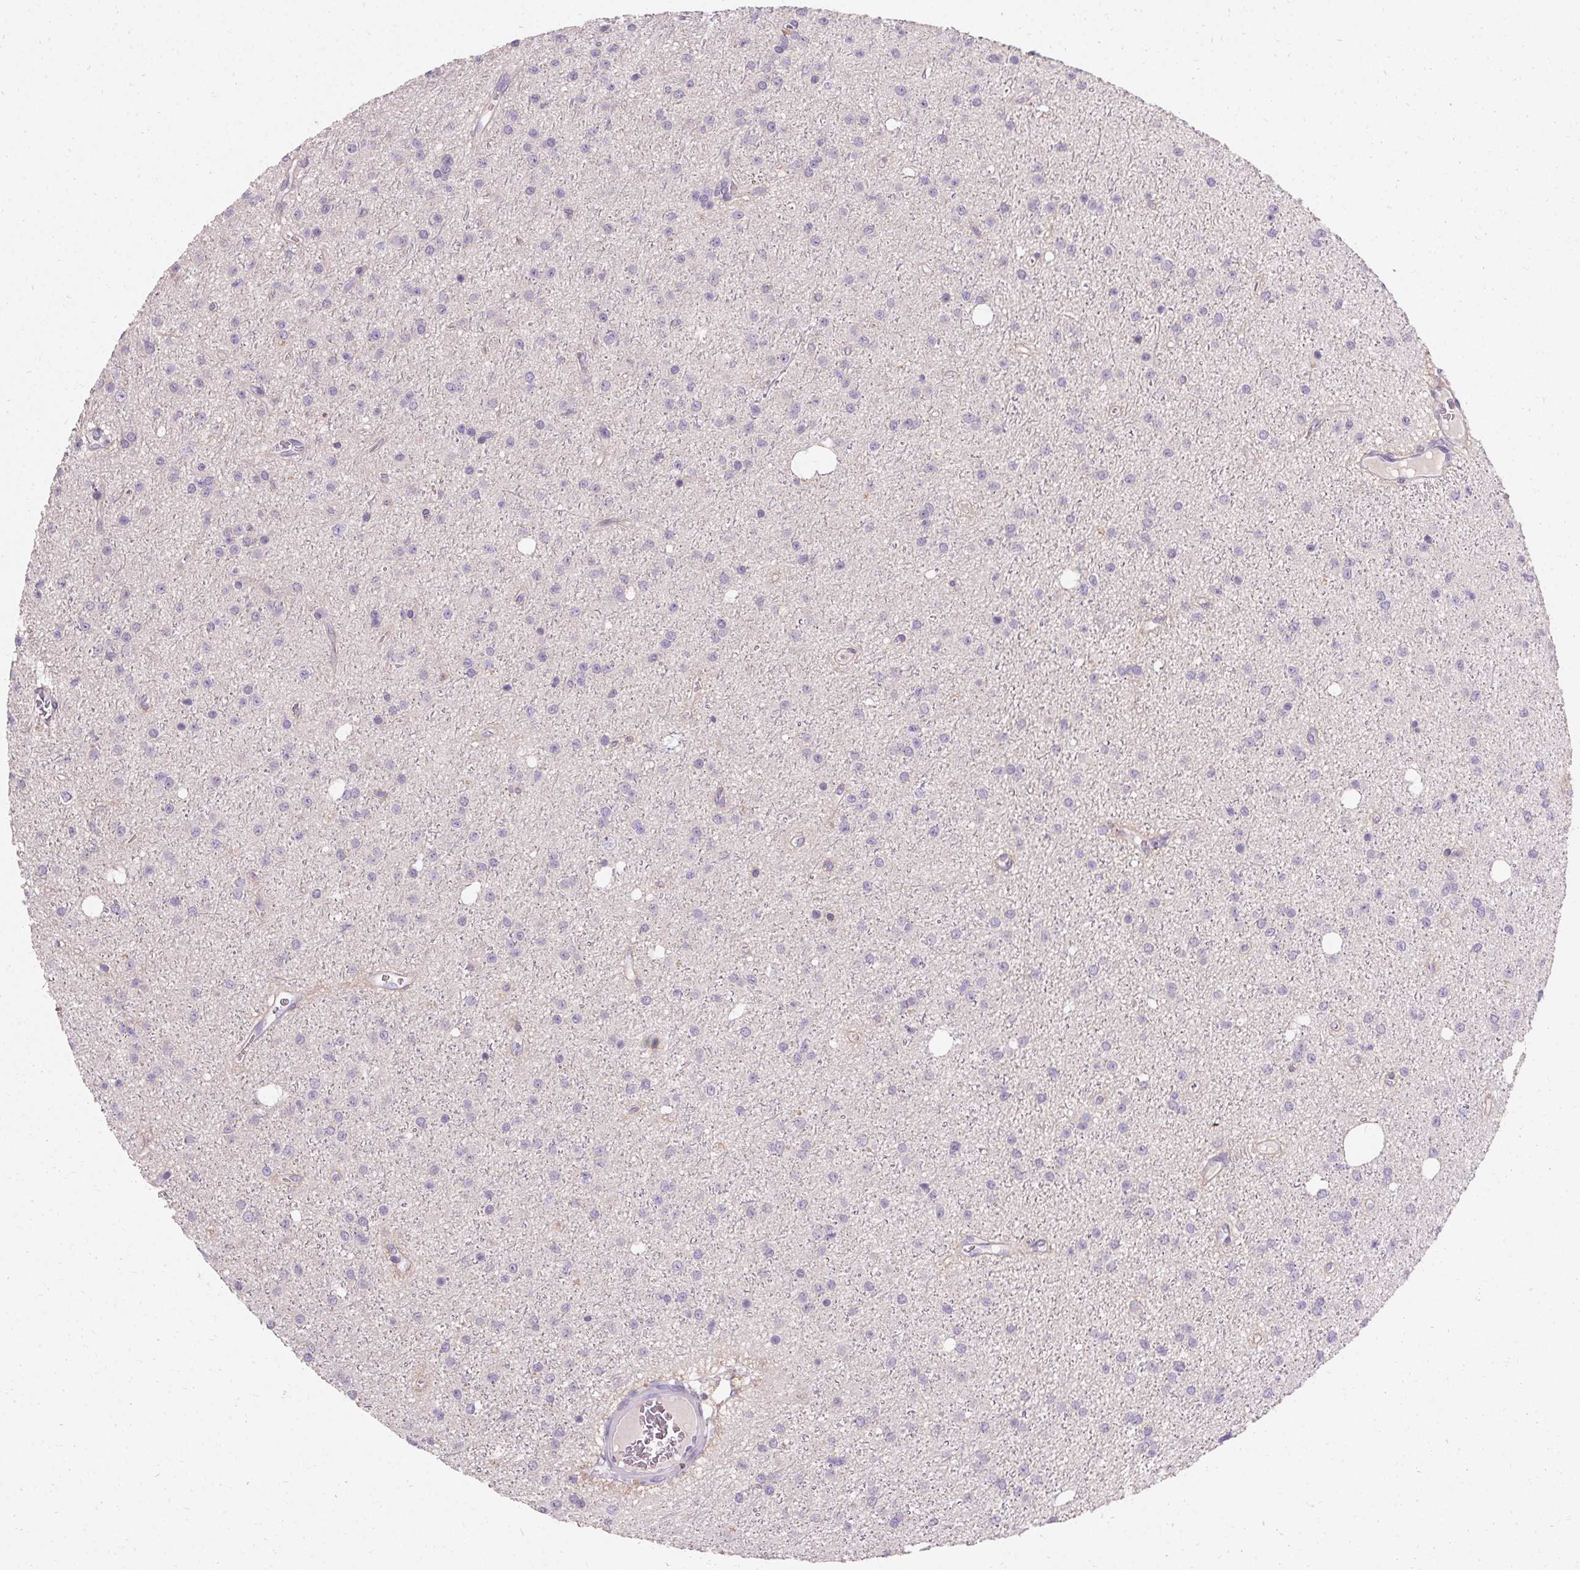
{"staining": {"intensity": "negative", "quantity": "none", "location": "none"}, "tissue": "glioma", "cell_type": "Tumor cells", "image_type": "cancer", "snomed": [{"axis": "morphology", "description": "Glioma, malignant, Low grade"}, {"axis": "topography", "description": "Brain"}], "caption": "High power microscopy histopathology image of an immunohistochemistry histopathology image of malignant low-grade glioma, revealing no significant staining in tumor cells.", "gene": "TRIP13", "patient": {"sex": "male", "age": 27}}